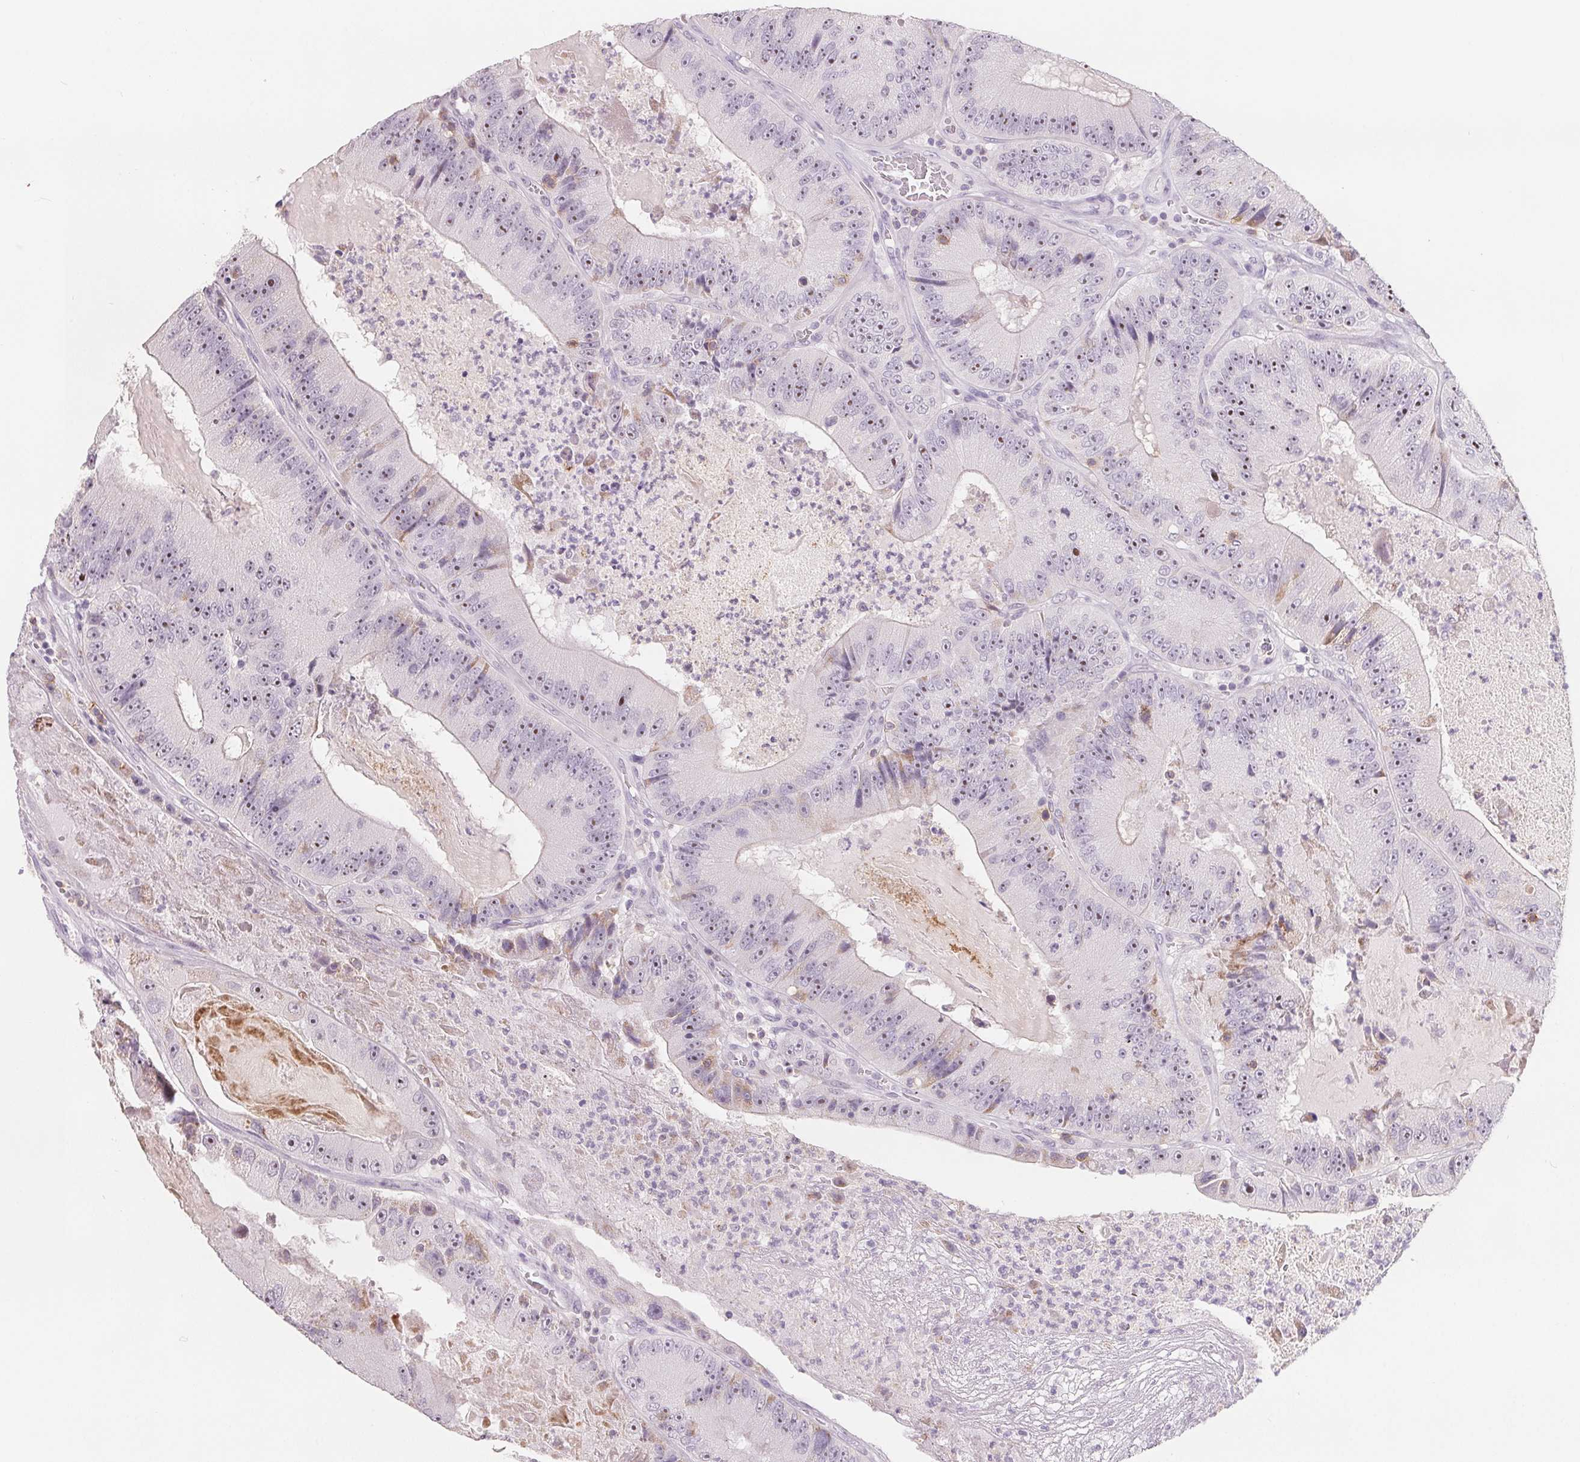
{"staining": {"intensity": "weak", "quantity": "<25%", "location": "cytoplasmic/membranous,nuclear"}, "tissue": "colorectal cancer", "cell_type": "Tumor cells", "image_type": "cancer", "snomed": [{"axis": "morphology", "description": "Adenocarcinoma, NOS"}, {"axis": "topography", "description": "Colon"}], "caption": "Tumor cells are negative for protein expression in human colorectal adenocarcinoma. (DAB (3,3'-diaminobenzidine) IHC, high magnification).", "gene": "CD69", "patient": {"sex": "female", "age": 86}}